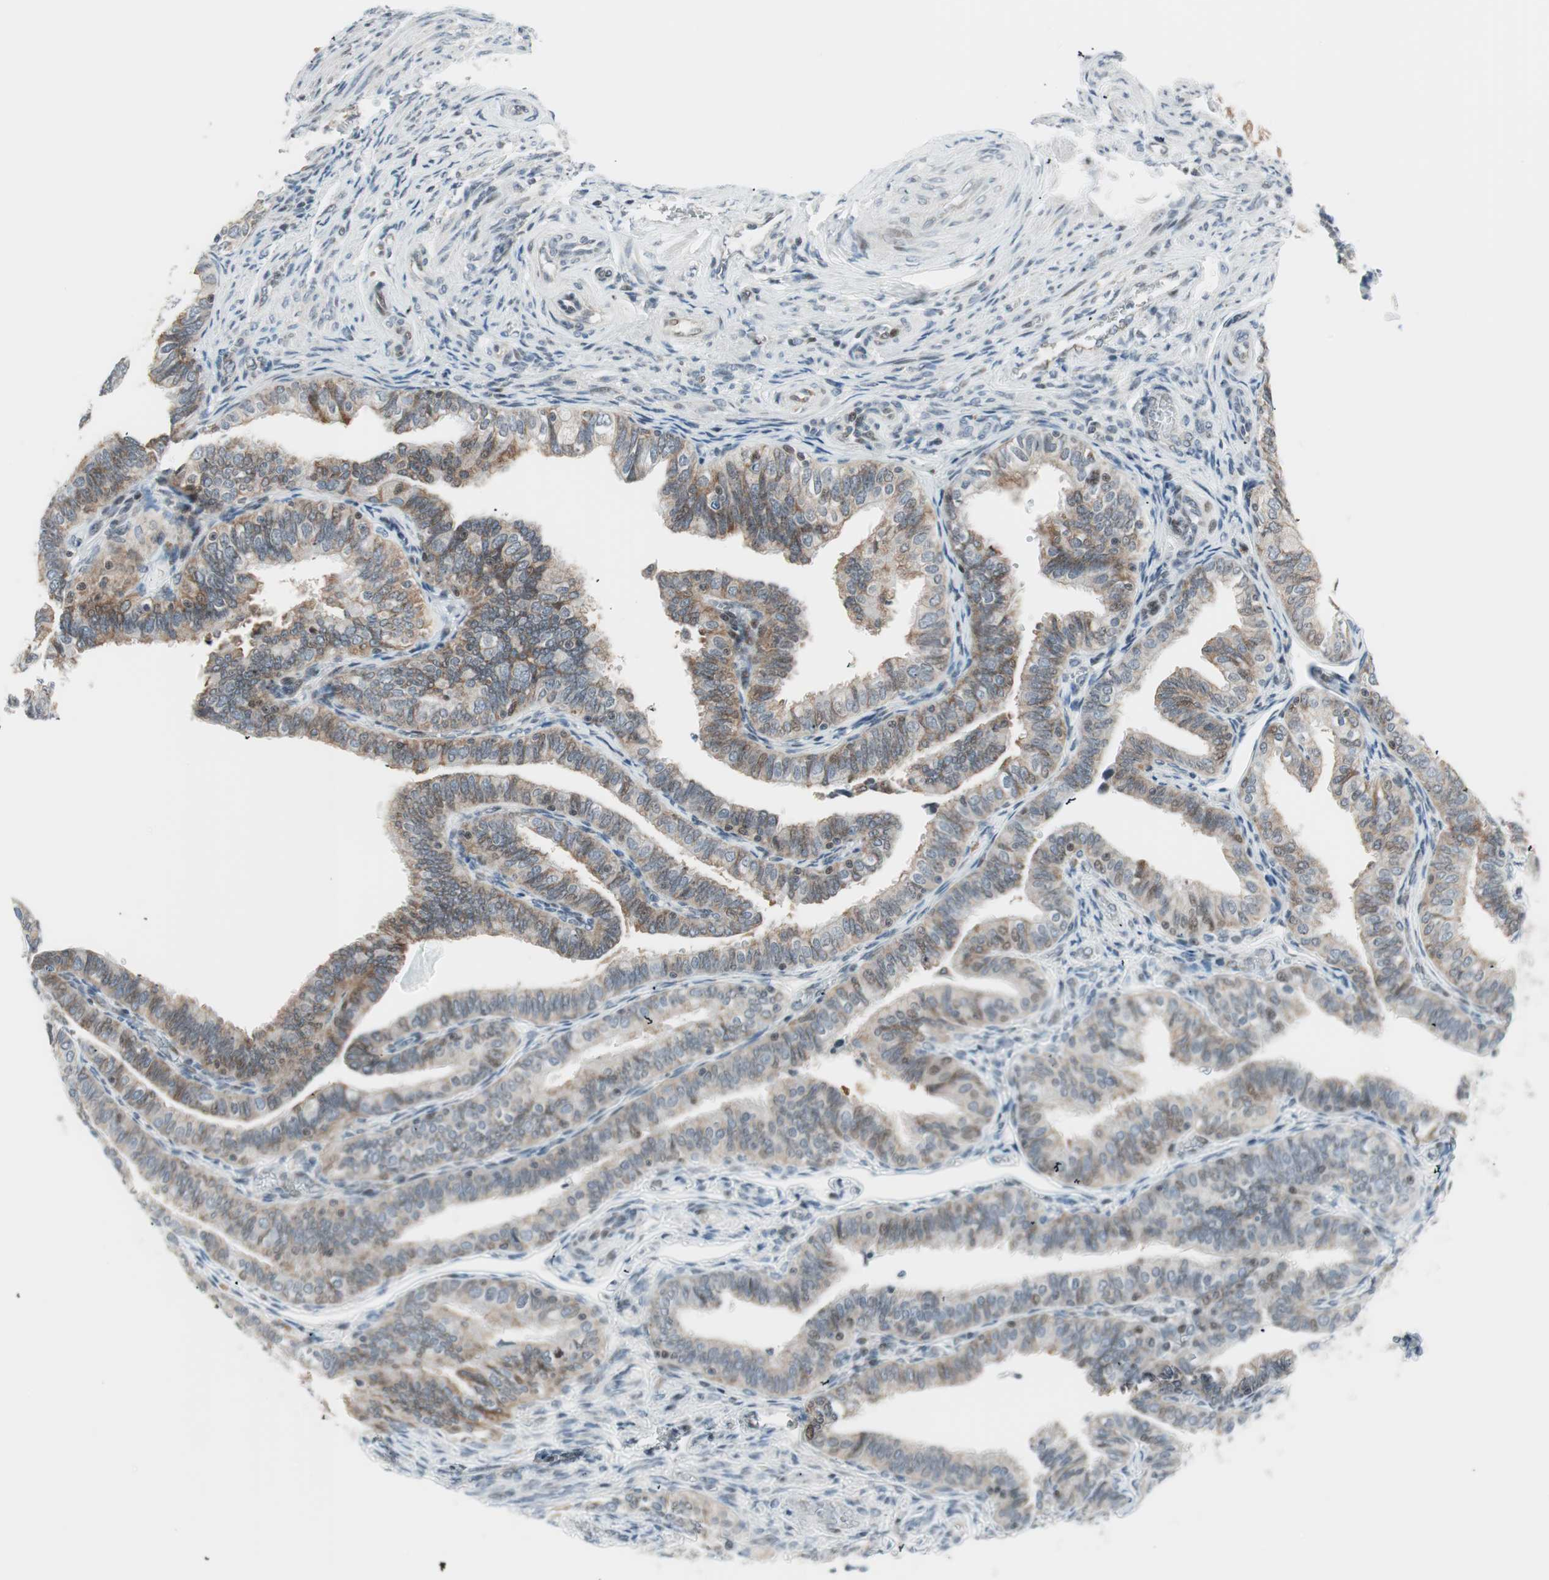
{"staining": {"intensity": "weak", "quantity": "25%-75%", "location": "cytoplasmic/membranous,nuclear"}, "tissue": "fallopian tube", "cell_type": "Glandular cells", "image_type": "normal", "snomed": [{"axis": "morphology", "description": "Normal tissue, NOS"}, {"axis": "topography", "description": "Fallopian tube"}], "caption": "A brown stain labels weak cytoplasmic/membranous,nuclear positivity of a protein in glandular cells of normal human fallopian tube. (DAB (3,3'-diaminobenzidine) IHC with brightfield microscopy, high magnification).", "gene": "TPT1", "patient": {"sex": "female", "age": 46}}